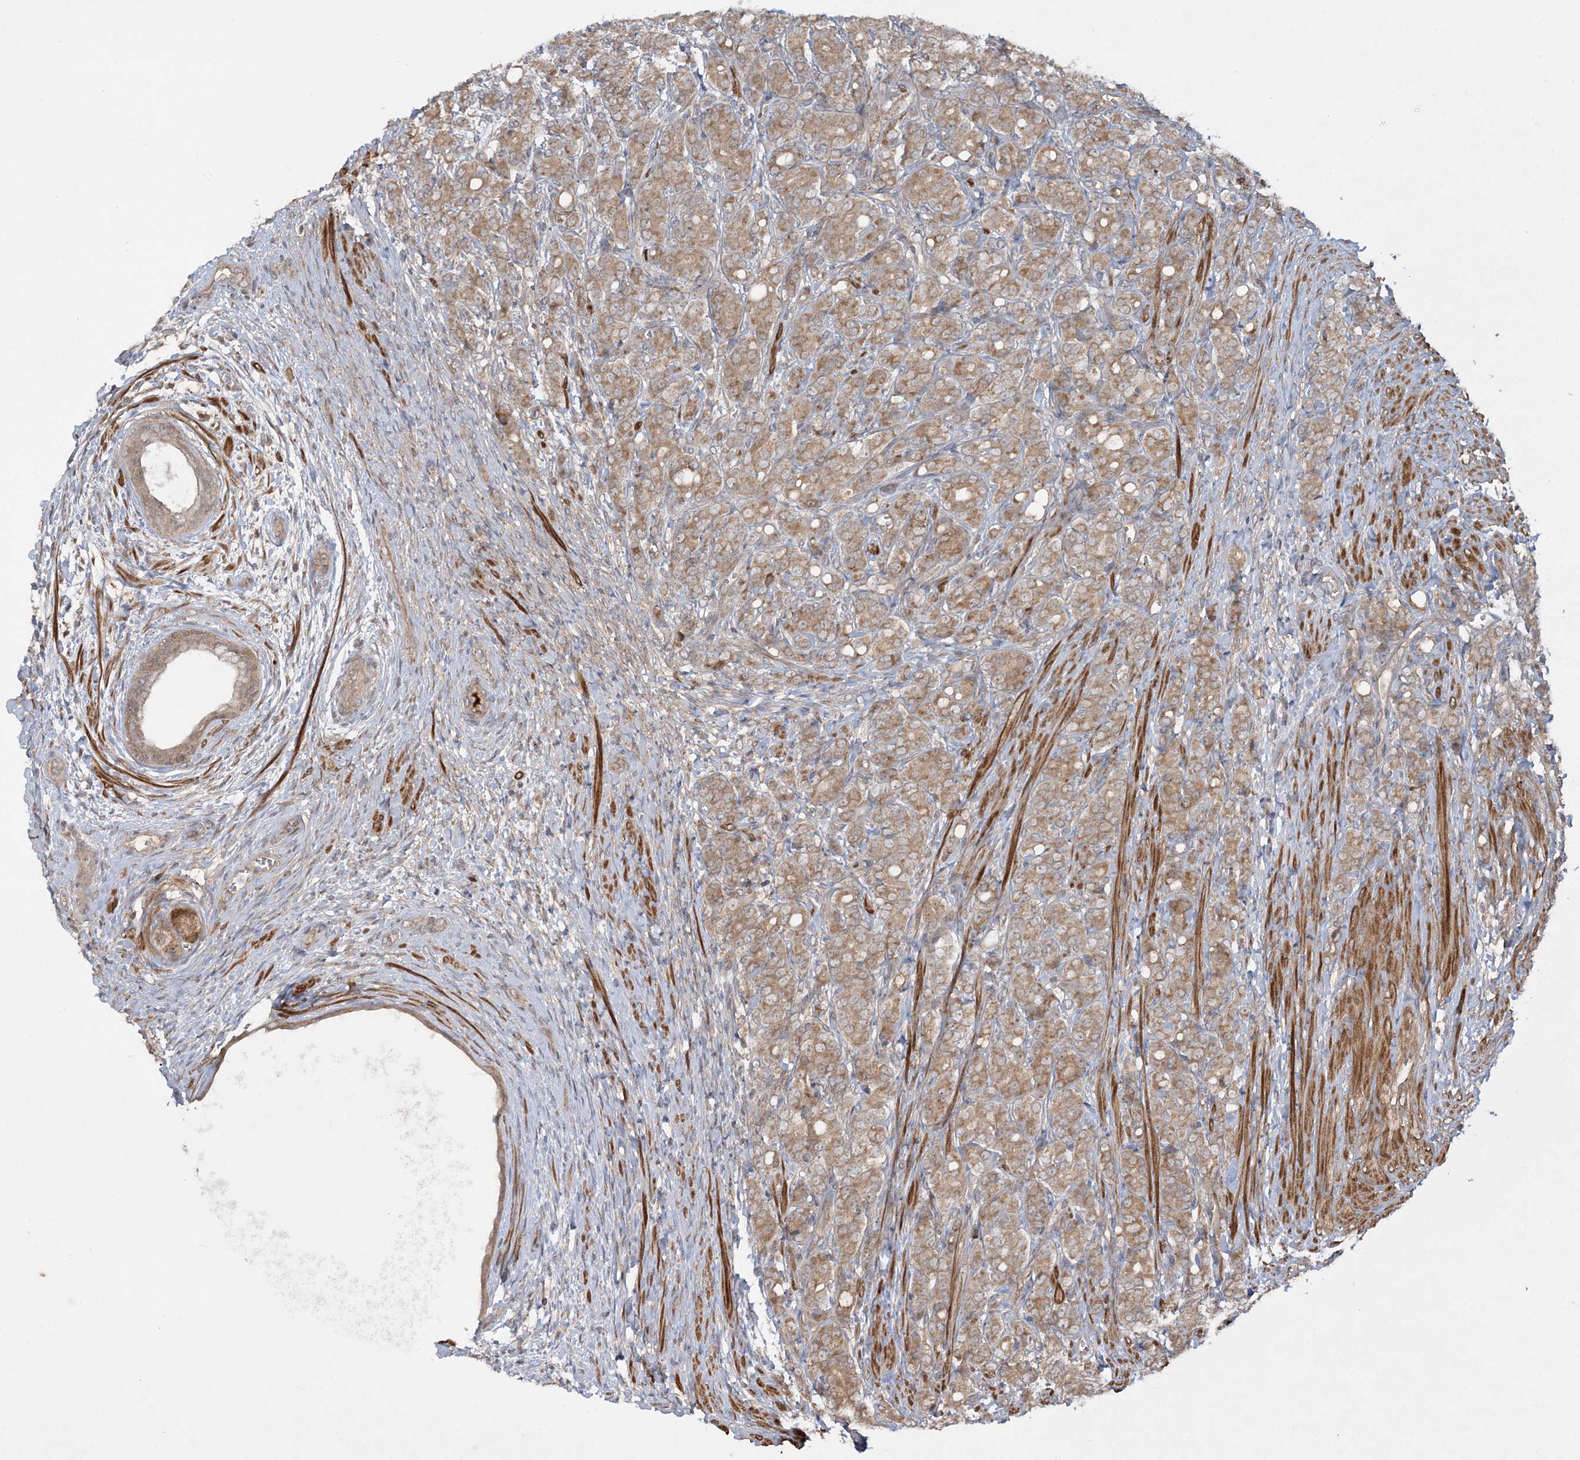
{"staining": {"intensity": "moderate", "quantity": ">75%", "location": "cytoplasmic/membranous"}, "tissue": "prostate cancer", "cell_type": "Tumor cells", "image_type": "cancer", "snomed": [{"axis": "morphology", "description": "Adenocarcinoma, High grade"}, {"axis": "topography", "description": "Prostate"}], "caption": "Prostate high-grade adenocarcinoma tissue shows moderate cytoplasmic/membranous expression in approximately >75% of tumor cells, visualized by immunohistochemistry. (Brightfield microscopy of DAB IHC at high magnification).", "gene": "MOCS2", "patient": {"sex": "male", "age": 62}}